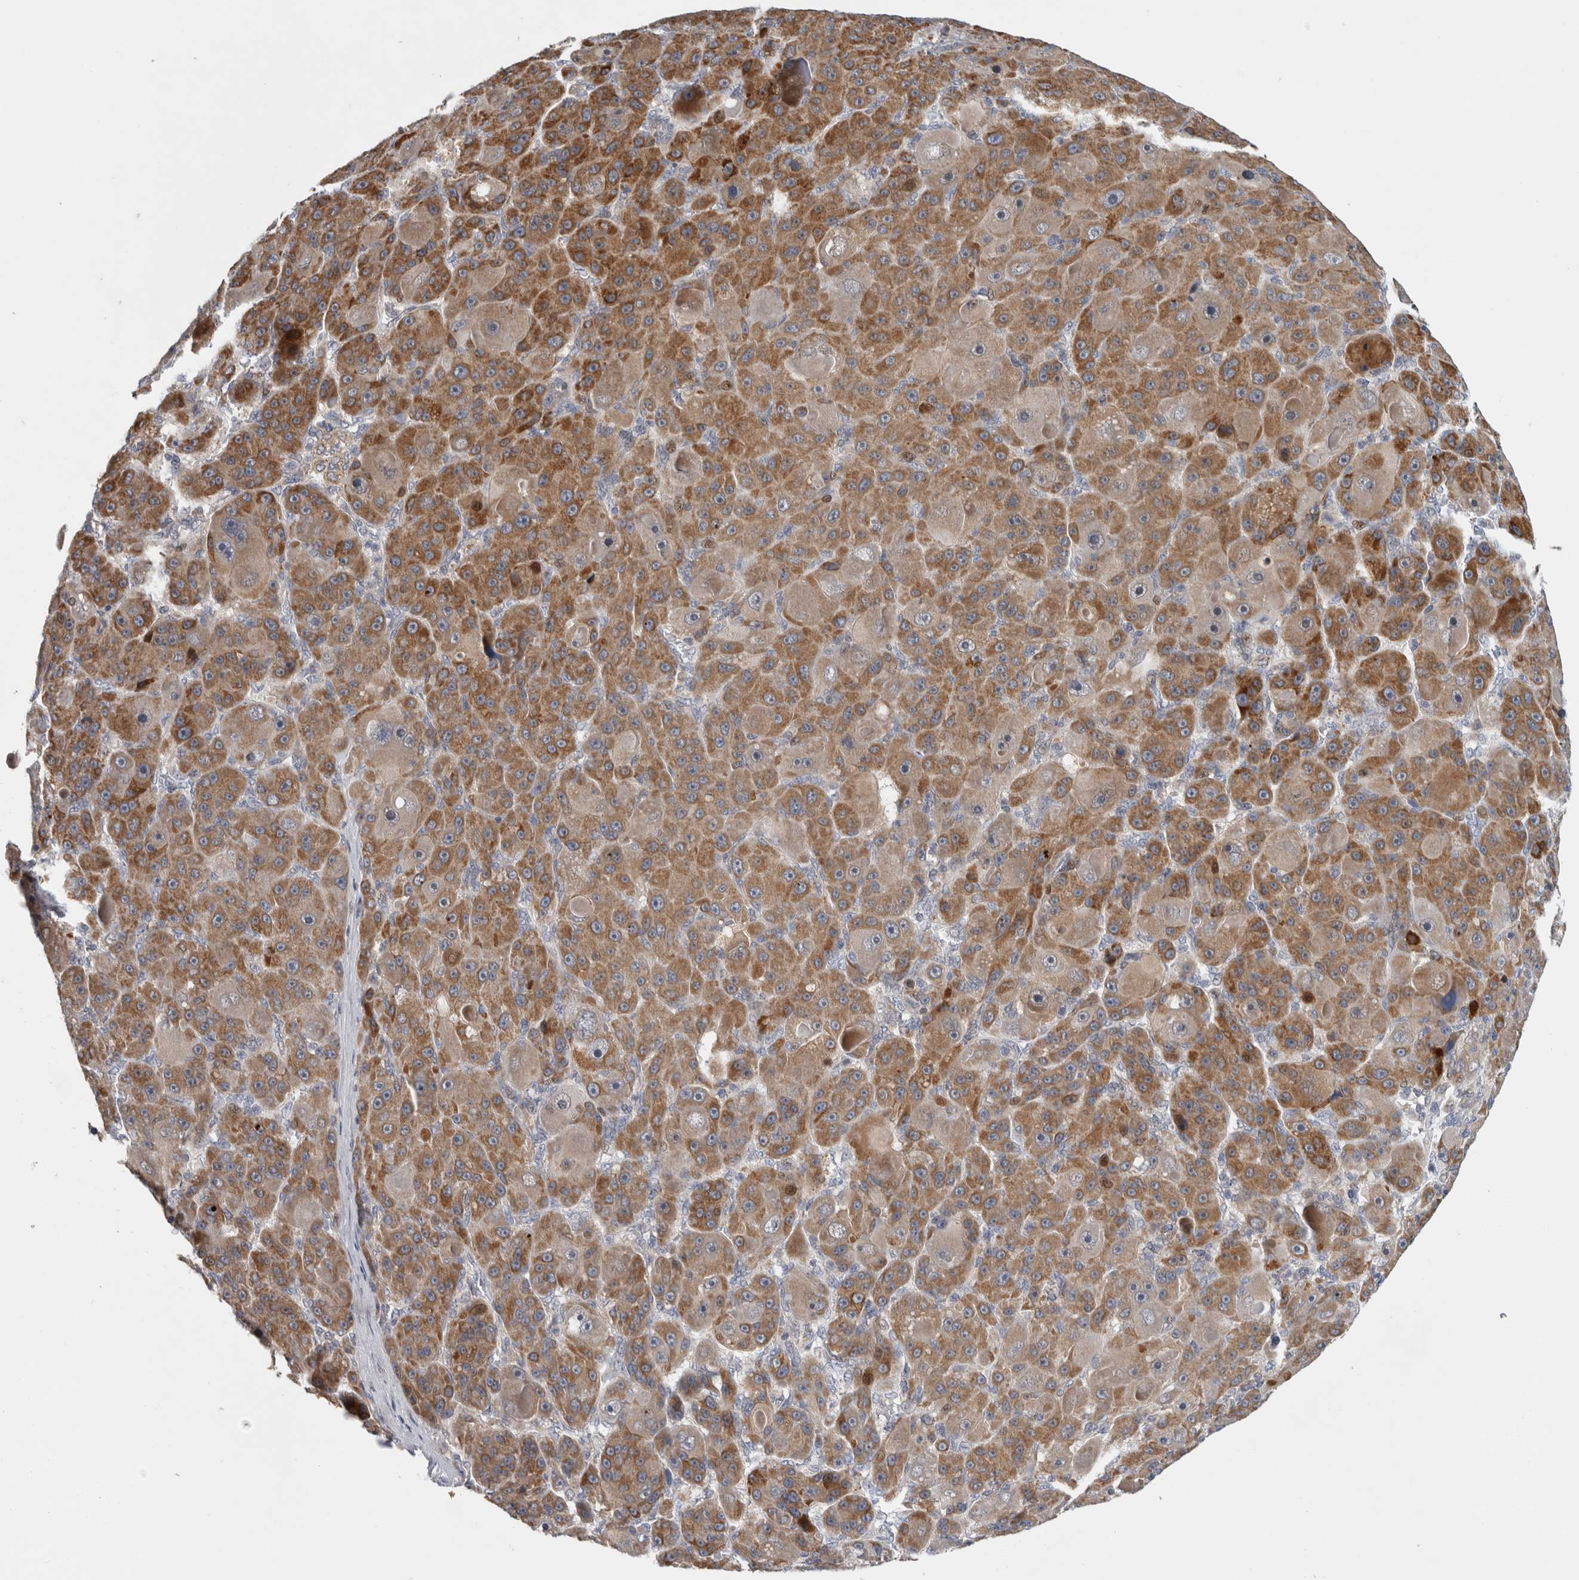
{"staining": {"intensity": "moderate", "quantity": ">75%", "location": "cytoplasmic/membranous"}, "tissue": "liver cancer", "cell_type": "Tumor cells", "image_type": "cancer", "snomed": [{"axis": "morphology", "description": "Carcinoma, Hepatocellular, NOS"}, {"axis": "topography", "description": "Liver"}], "caption": "Protein expression analysis of liver cancer reveals moderate cytoplasmic/membranous expression in approximately >75% of tumor cells.", "gene": "RBM48", "patient": {"sex": "male", "age": 76}}